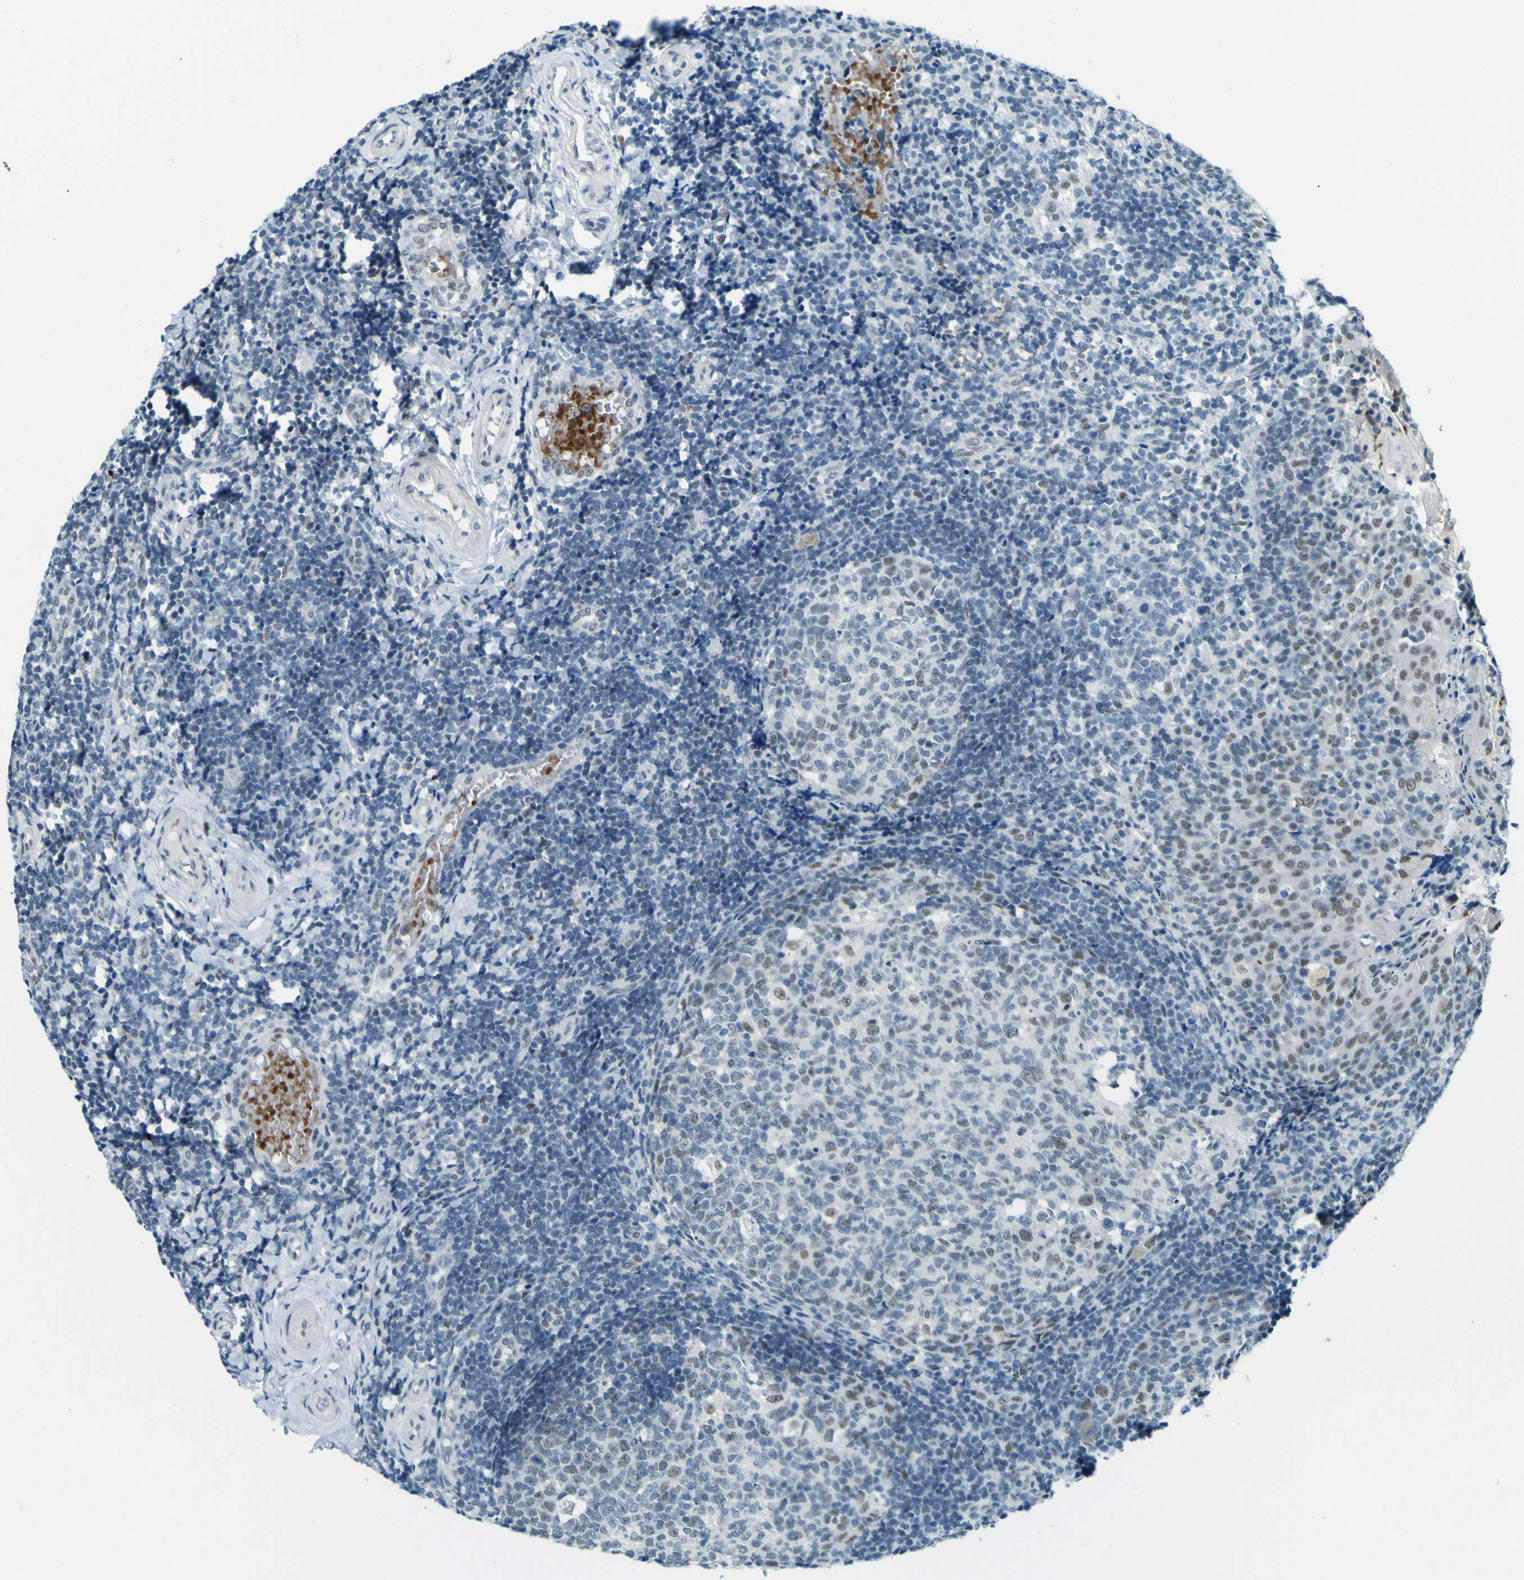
{"staining": {"intensity": "weak", "quantity": "<25%", "location": "nuclear"}, "tissue": "tonsil", "cell_type": "Germinal center cells", "image_type": "normal", "snomed": [{"axis": "morphology", "description": "Normal tissue, NOS"}, {"axis": "topography", "description": "Tonsil"}], "caption": "Immunohistochemistry micrograph of normal human tonsil stained for a protein (brown), which shows no positivity in germinal center cells.", "gene": "CEBPG", "patient": {"sex": "female", "age": 19}}